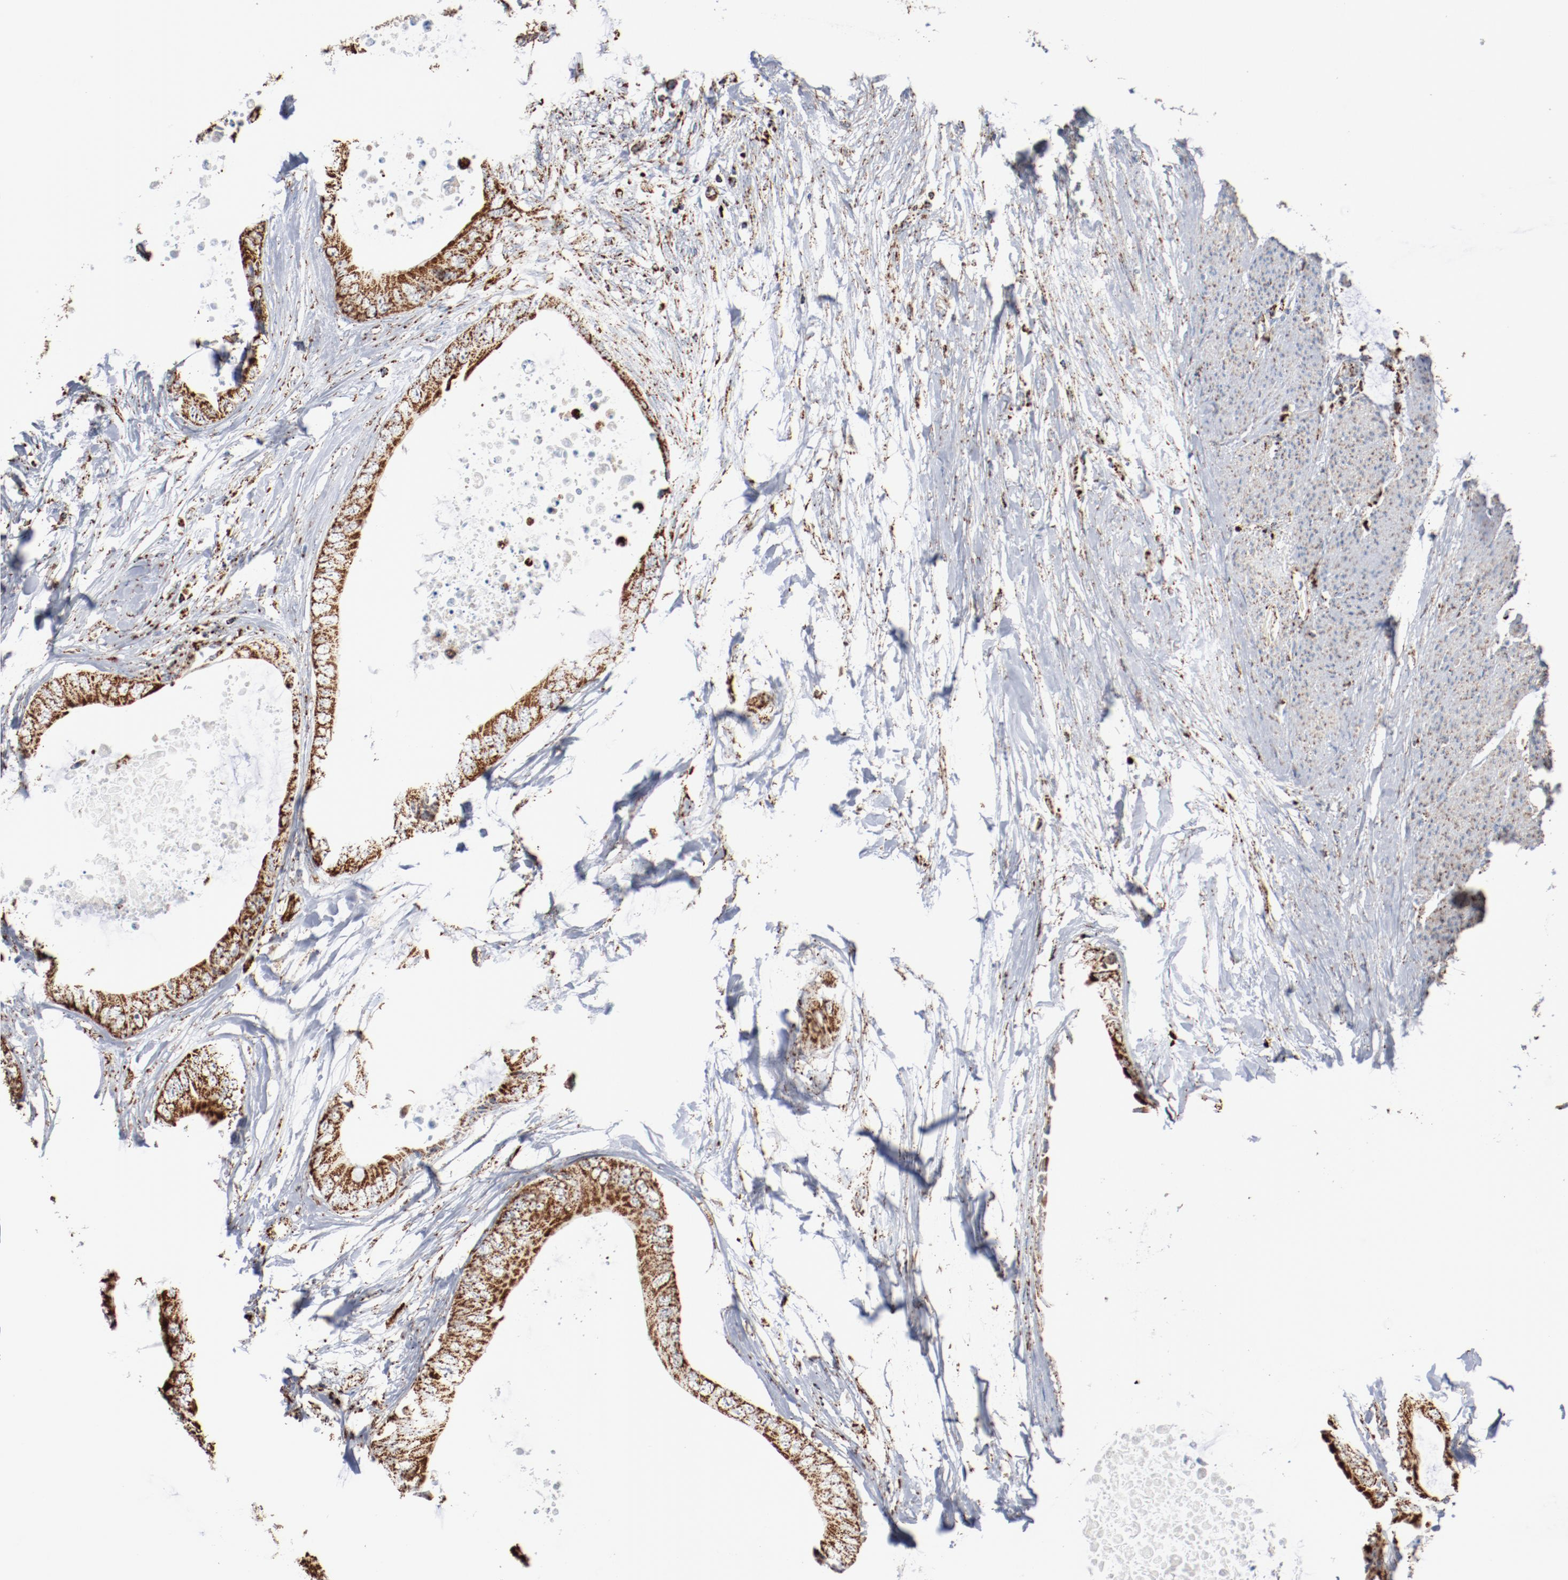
{"staining": {"intensity": "strong", "quantity": "25%-75%", "location": "cytoplasmic/membranous"}, "tissue": "colorectal cancer", "cell_type": "Tumor cells", "image_type": "cancer", "snomed": [{"axis": "morphology", "description": "Normal tissue, NOS"}, {"axis": "morphology", "description": "Adenocarcinoma, NOS"}, {"axis": "topography", "description": "Rectum"}, {"axis": "topography", "description": "Peripheral nerve tissue"}], "caption": "This is an image of IHC staining of colorectal cancer, which shows strong positivity in the cytoplasmic/membranous of tumor cells.", "gene": "NDUFS4", "patient": {"sex": "female", "age": 77}}